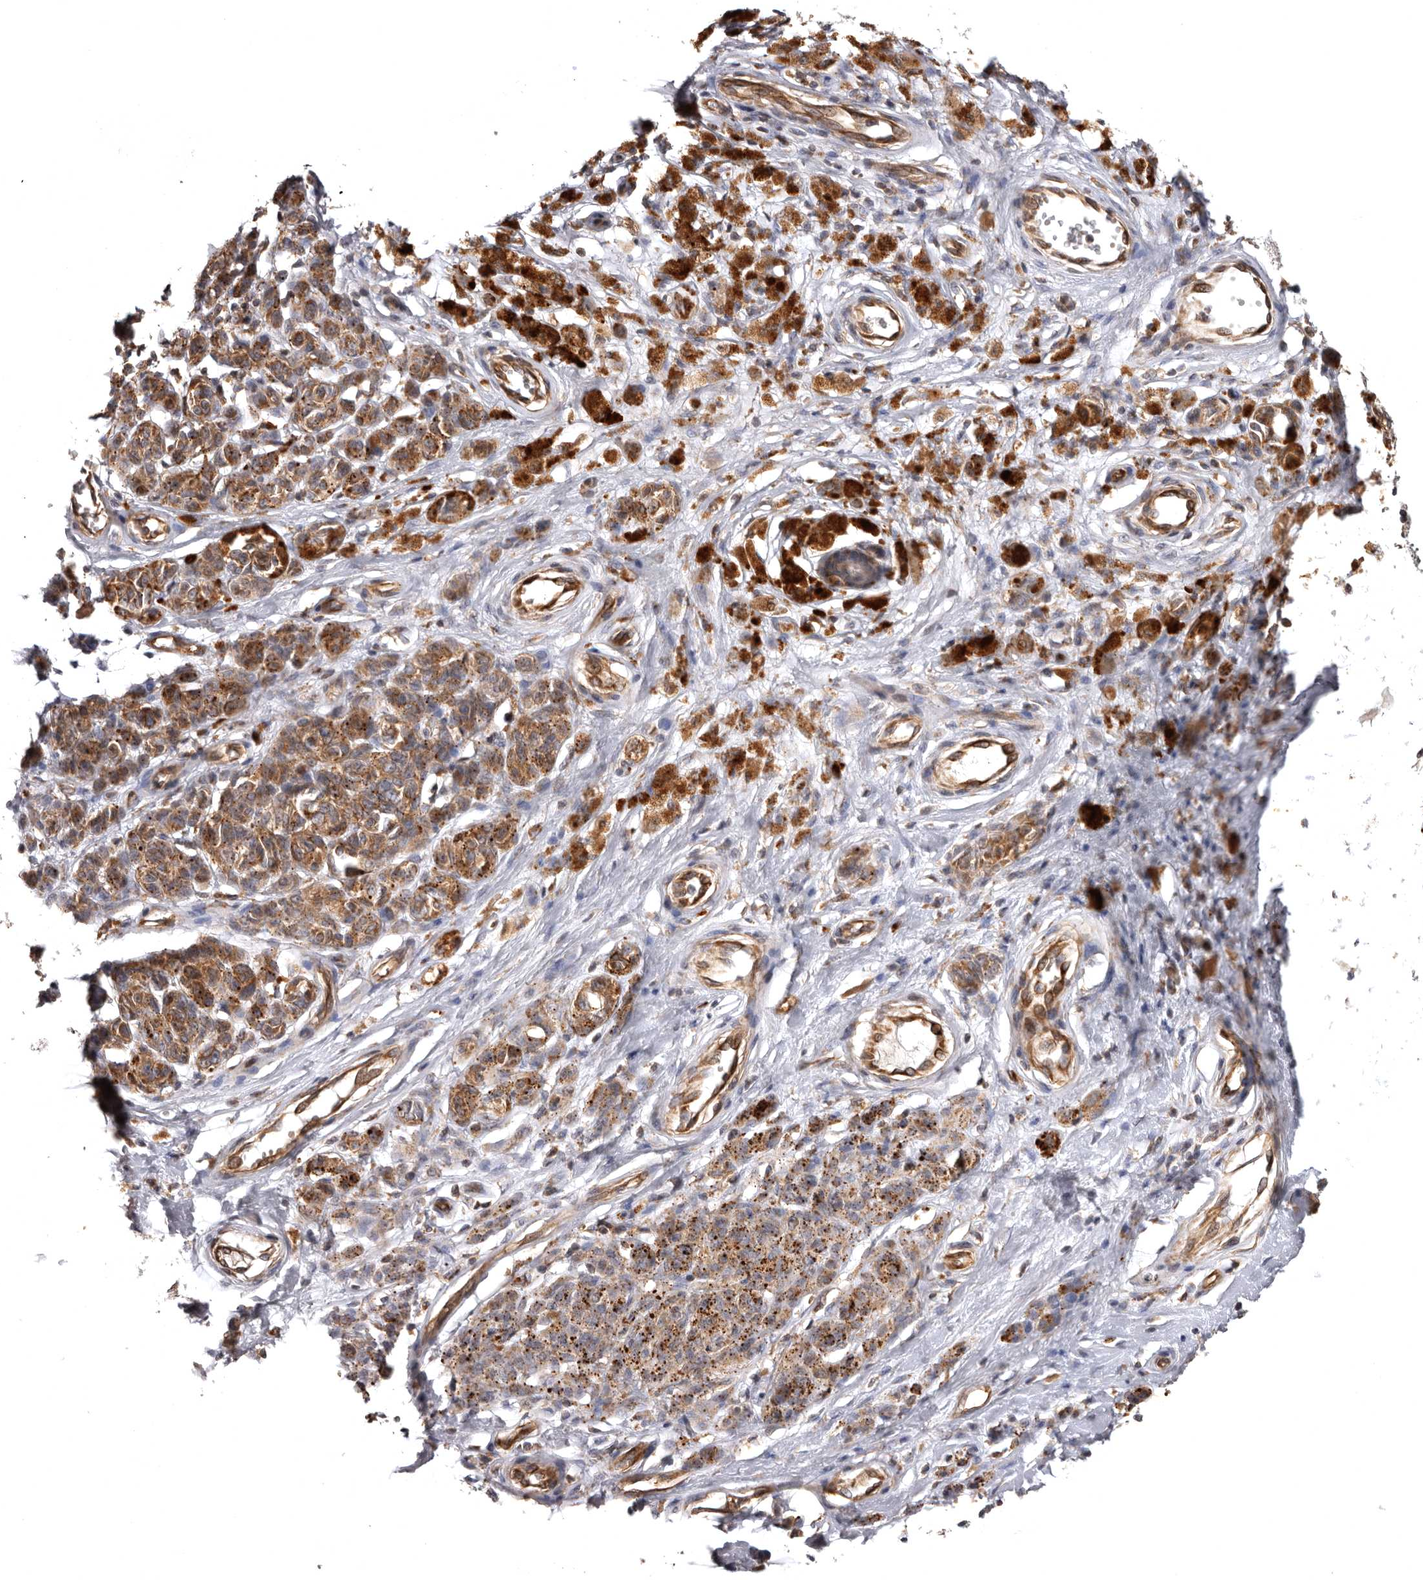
{"staining": {"intensity": "moderate", "quantity": ">75%", "location": "cytoplasmic/membranous"}, "tissue": "melanoma", "cell_type": "Tumor cells", "image_type": "cancer", "snomed": [{"axis": "morphology", "description": "Malignant melanoma, NOS"}, {"axis": "topography", "description": "Skin"}], "caption": "Malignant melanoma stained for a protein (brown) displays moderate cytoplasmic/membranous positive staining in about >75% of tumor cells.", "gene": "ADCY2", "patient": {"sex": "female", "age": 64}}